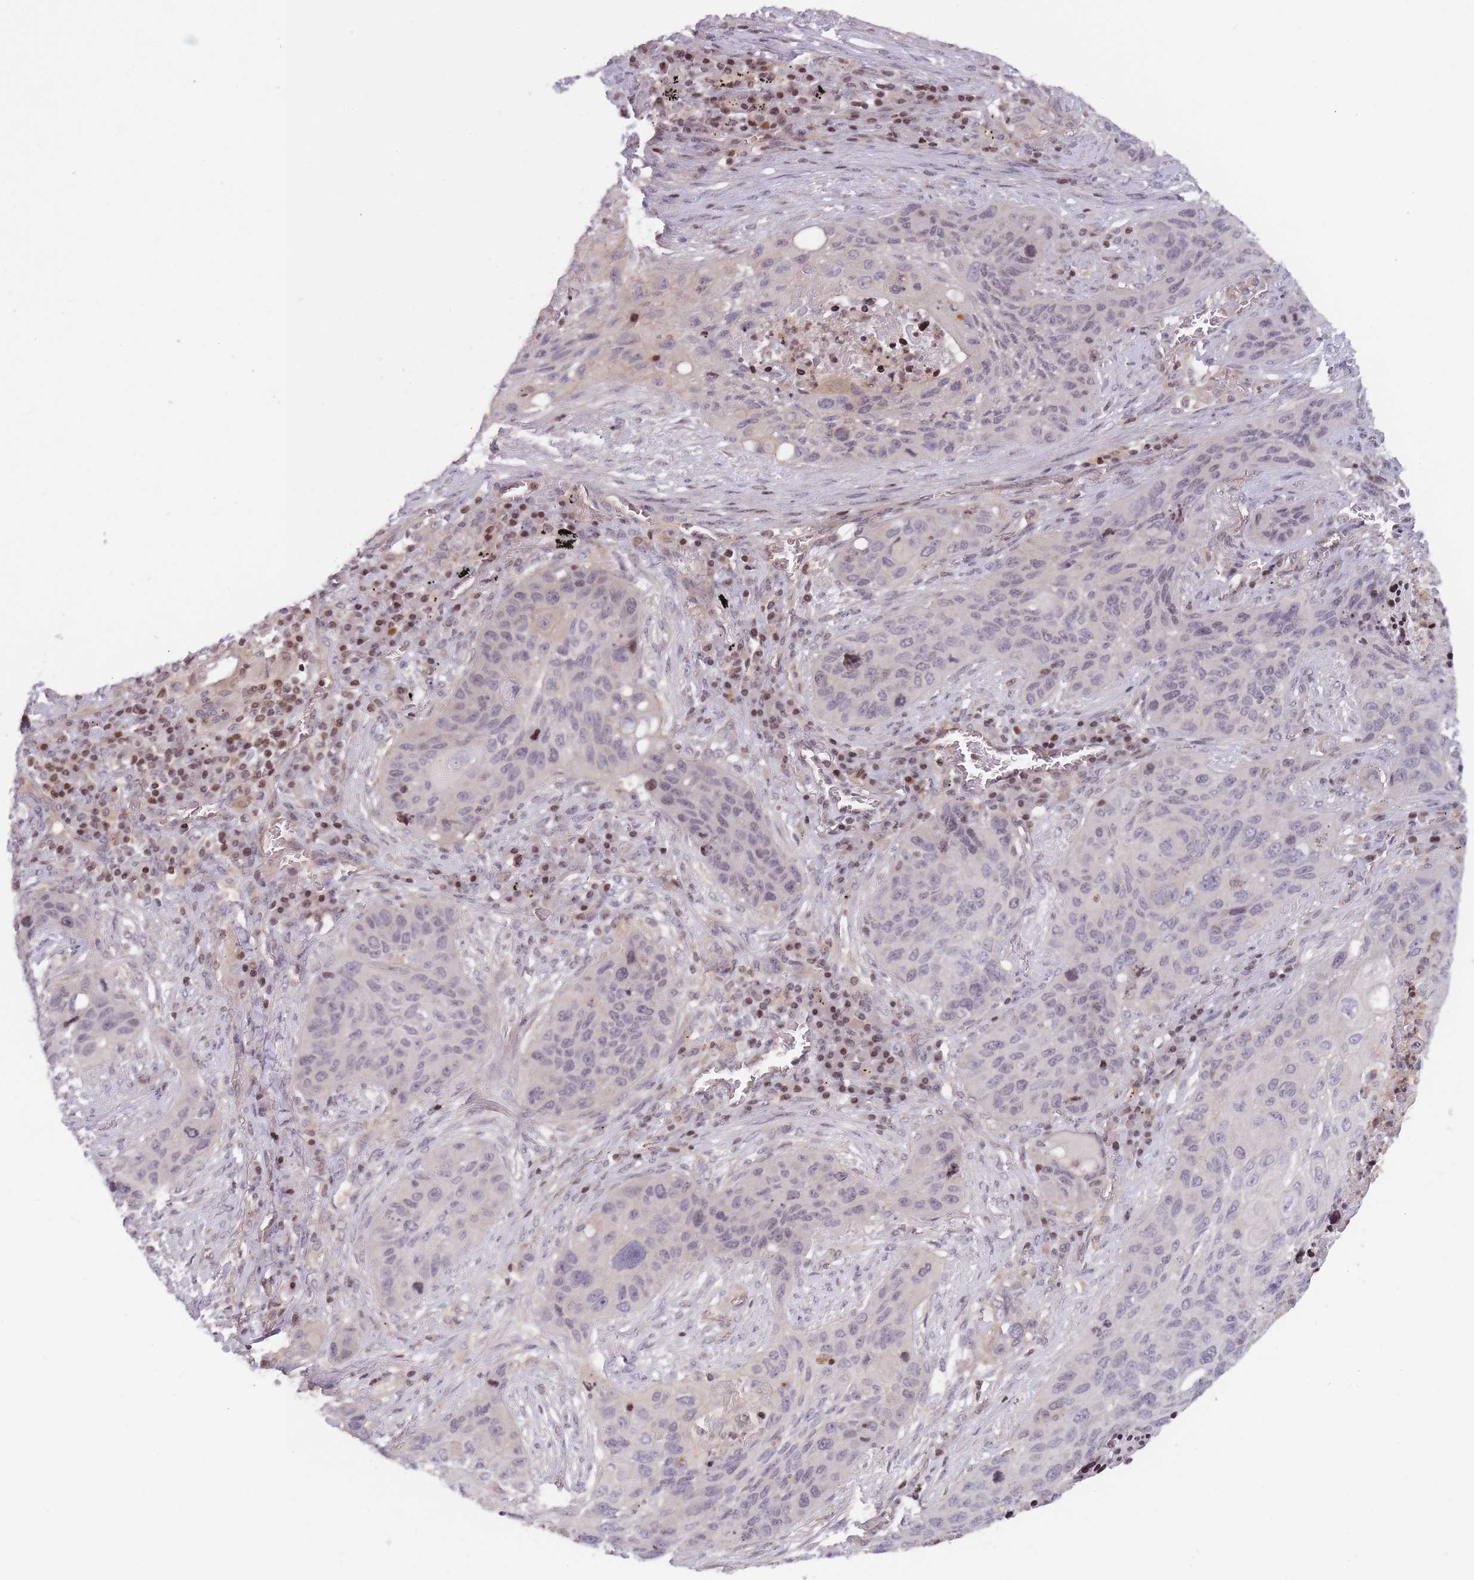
{"staining": {"intensity": "negative", "quantity": "none", "location": "none"}, "tissue": "lung cancer", "cell_type": "Tumor cells", "image_type": "cancer", "snomed": [{"axis": "morphology", "description": "Squamous cell carcinoma, NOS"}, {"axis": "topography", "description": "Lung"}], "caption": "Immunohistochemistry (IHC) histopathology image of lung cancer stained for a protein (brown), which exhibits no expression in tumor cells.", "gene": "SLC35F5", "patient": {"sex": "female", "age": 63}}